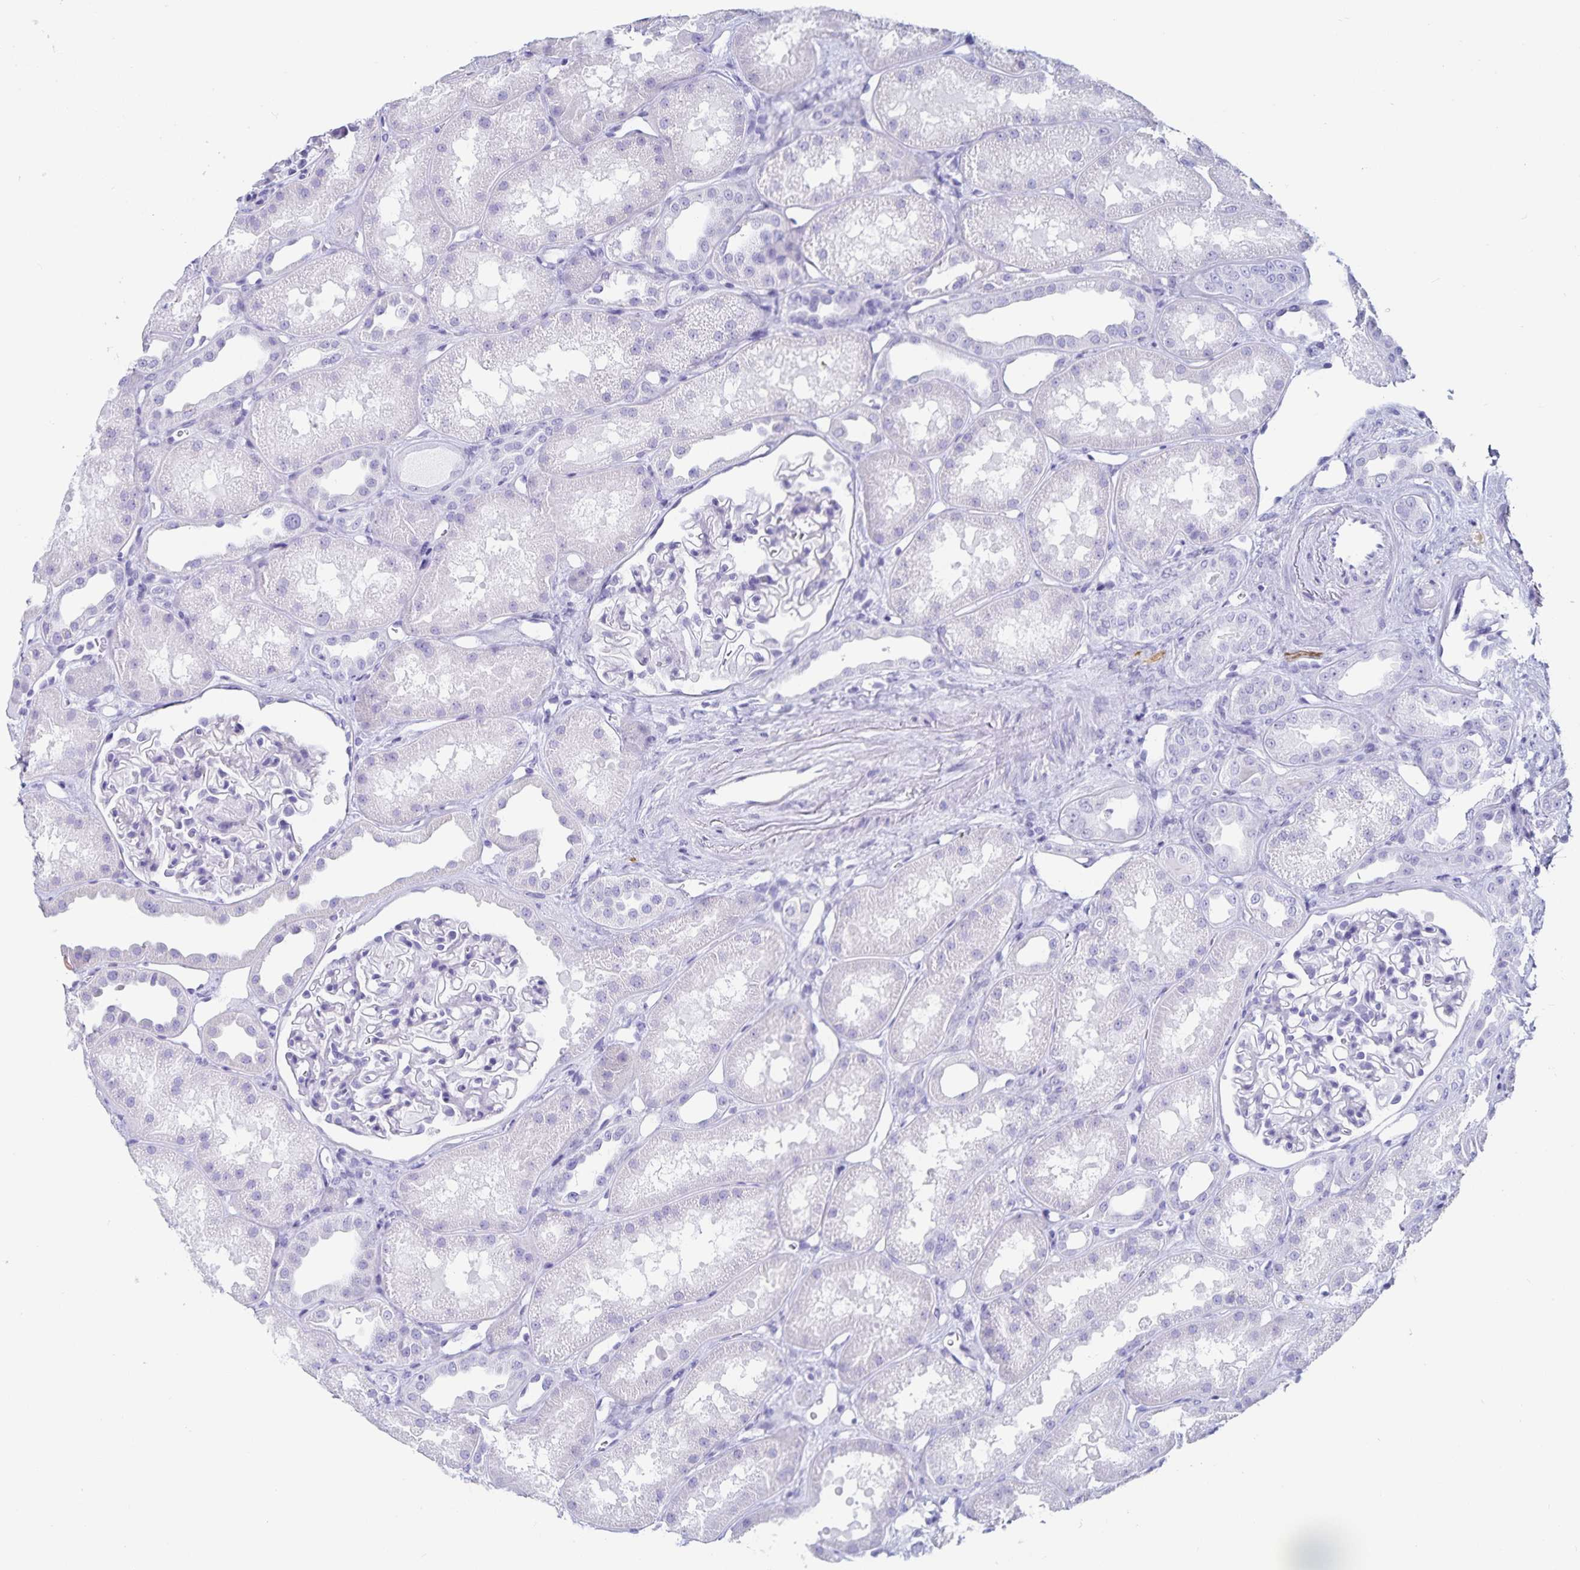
{"staining": {"intensity": "negative", "quantity": "none", "location": "none"}, "tissue": "kidney", "cell_type": "Cells in glomeruli", "image_type": "normal", "snomed": [{"axis": "morphology", "description": "Normal tissue, NOS"}, {"axis": "topography", "description": "Kidney"}], "caption": "An IHC micrograph of normal kidney is shown. There is no staining in cells in glomeruli of kidney. (DAB immunohistochemistry (IHC) with hematoxylin counter stain).", "gene": "C19orf73", "patient": {"sex": "male", "age": 61}}